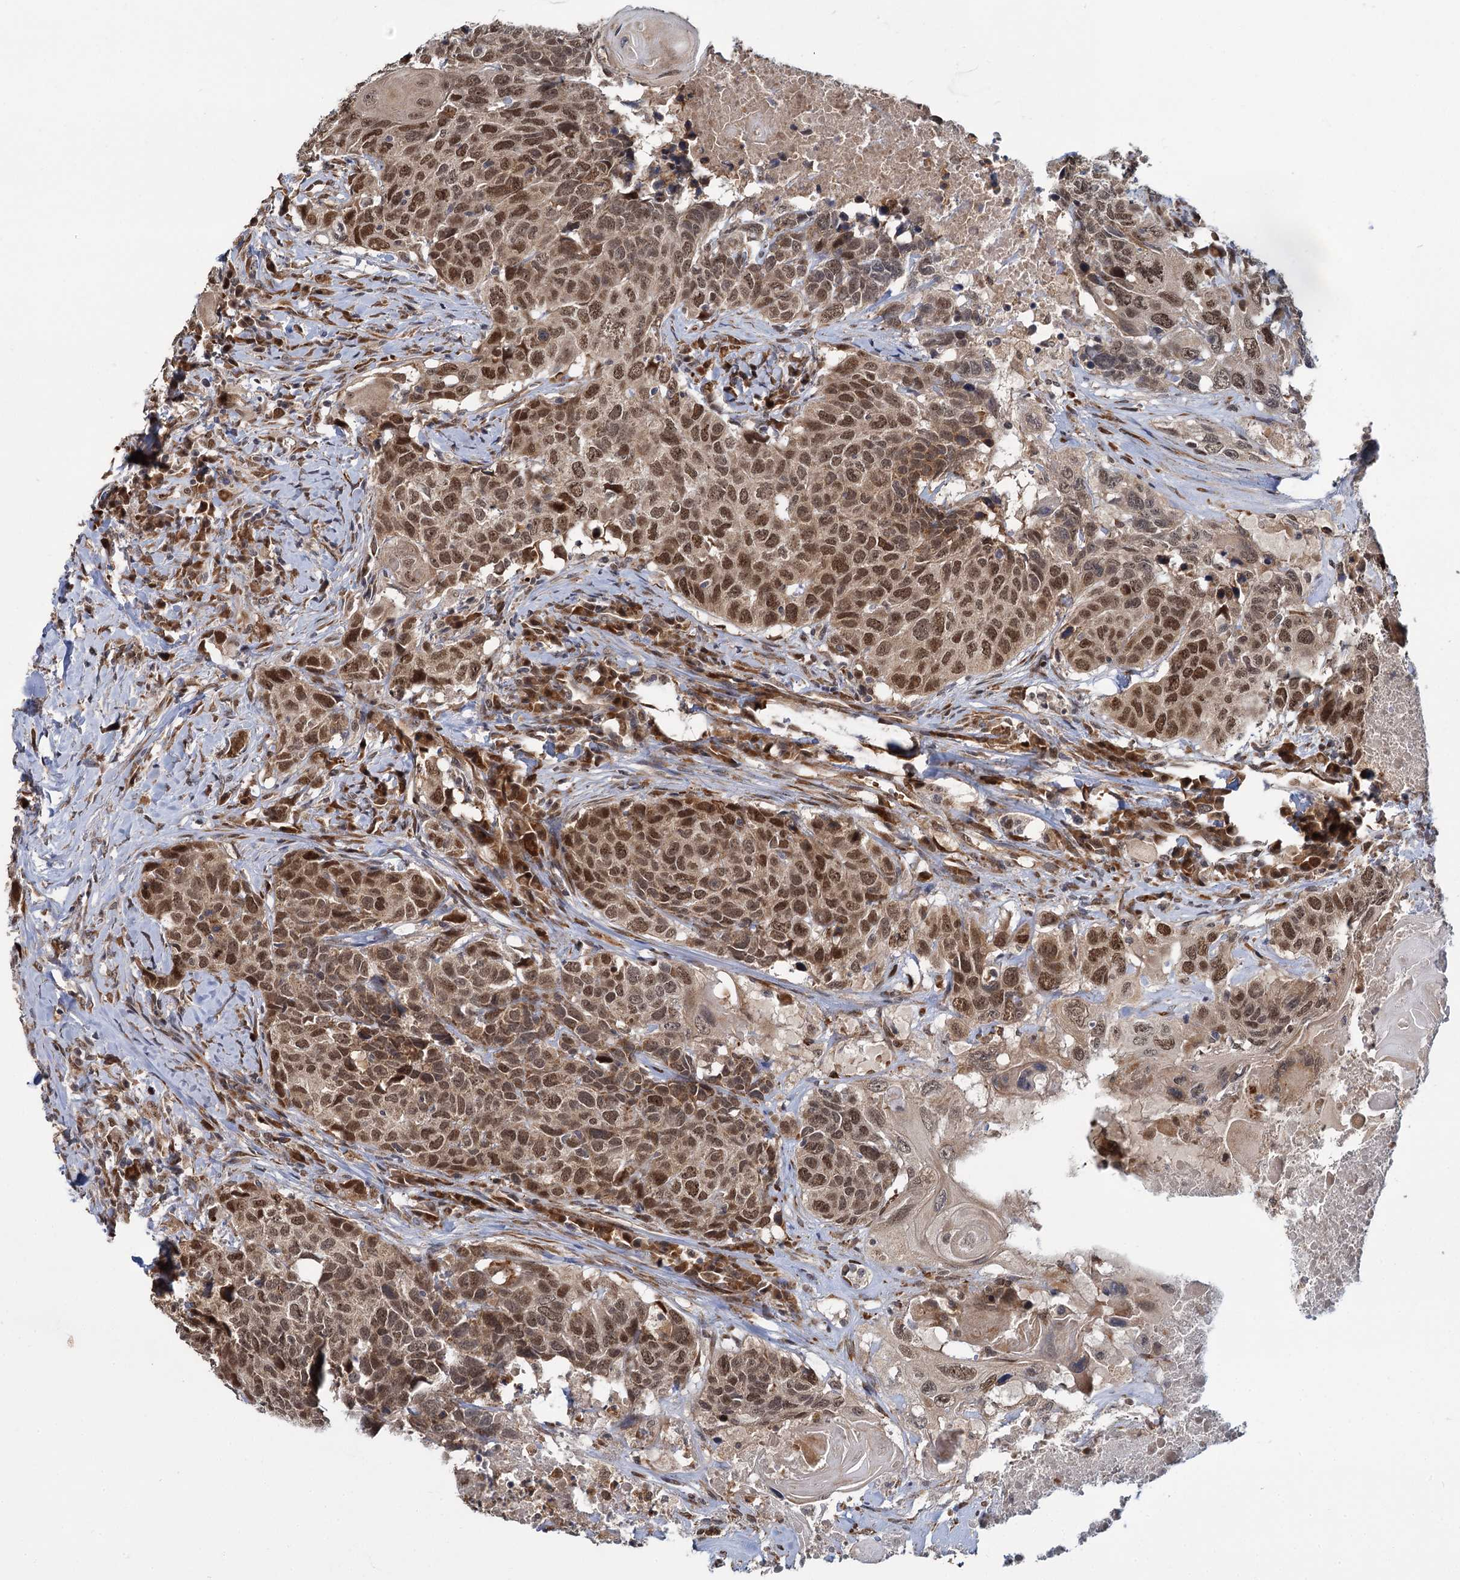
{"staining": {"intensity": "moderate", "quantity": ">75%", "location": "nuclear"}, "tissue": "head and neck cancer", "cell_type": "Tumor cells", "image_type": "cancer", "snomed": [{"axis": "morphology", "description": "Squamous cell carcinoma, NOS"}, {"axis": "topography", "description": "Head-Neck"}], "caption": "Protein staining exhibits moderate nuclear positivity in about >75% of tumor cells in head and neck squamous cell carcinoma.", "gene": "APBA2", "patient": {"sex": "male", "age": 66}}